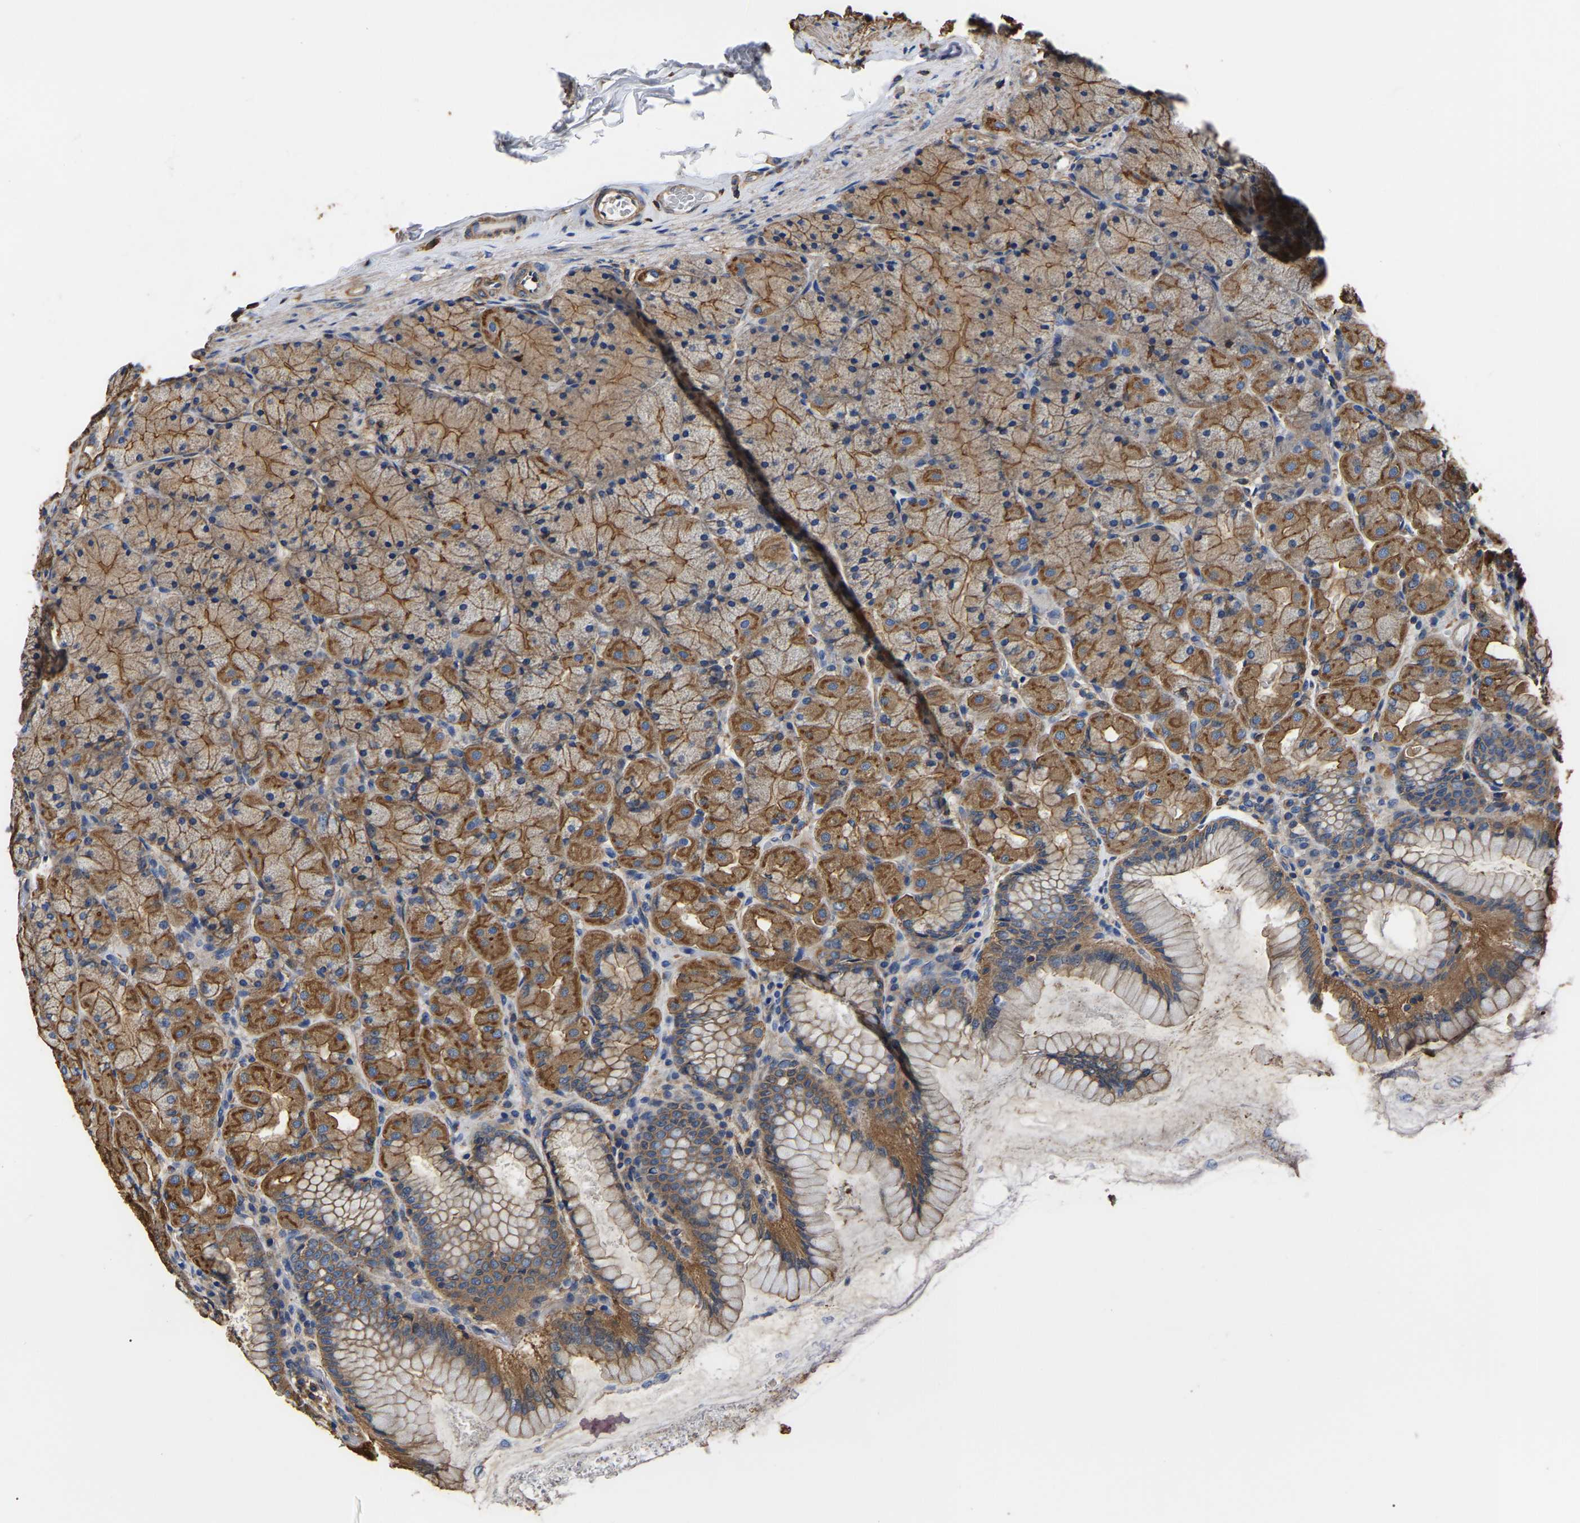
{"staining": {"intensity": "moderate", "quantity": ">75%", "location": "cytoplasmic/membranous"}, "tissue": "stomach", "cell_type": "Glandular cells", "image_type": "normal", "snomed": [{"axis": "morphology", "description": "Normal tissue, NOS"}, {"axis": "topography", "description": "Stomach, upper"}], "caption": "Moderate cytoplasmic/membranous positivity for a protein is present in about >75% of glandular cells of normal stomach using immunohistochemistry (IHC).", "gene": "ARMT1", "patient": {"sex": "female", "age": 56}}